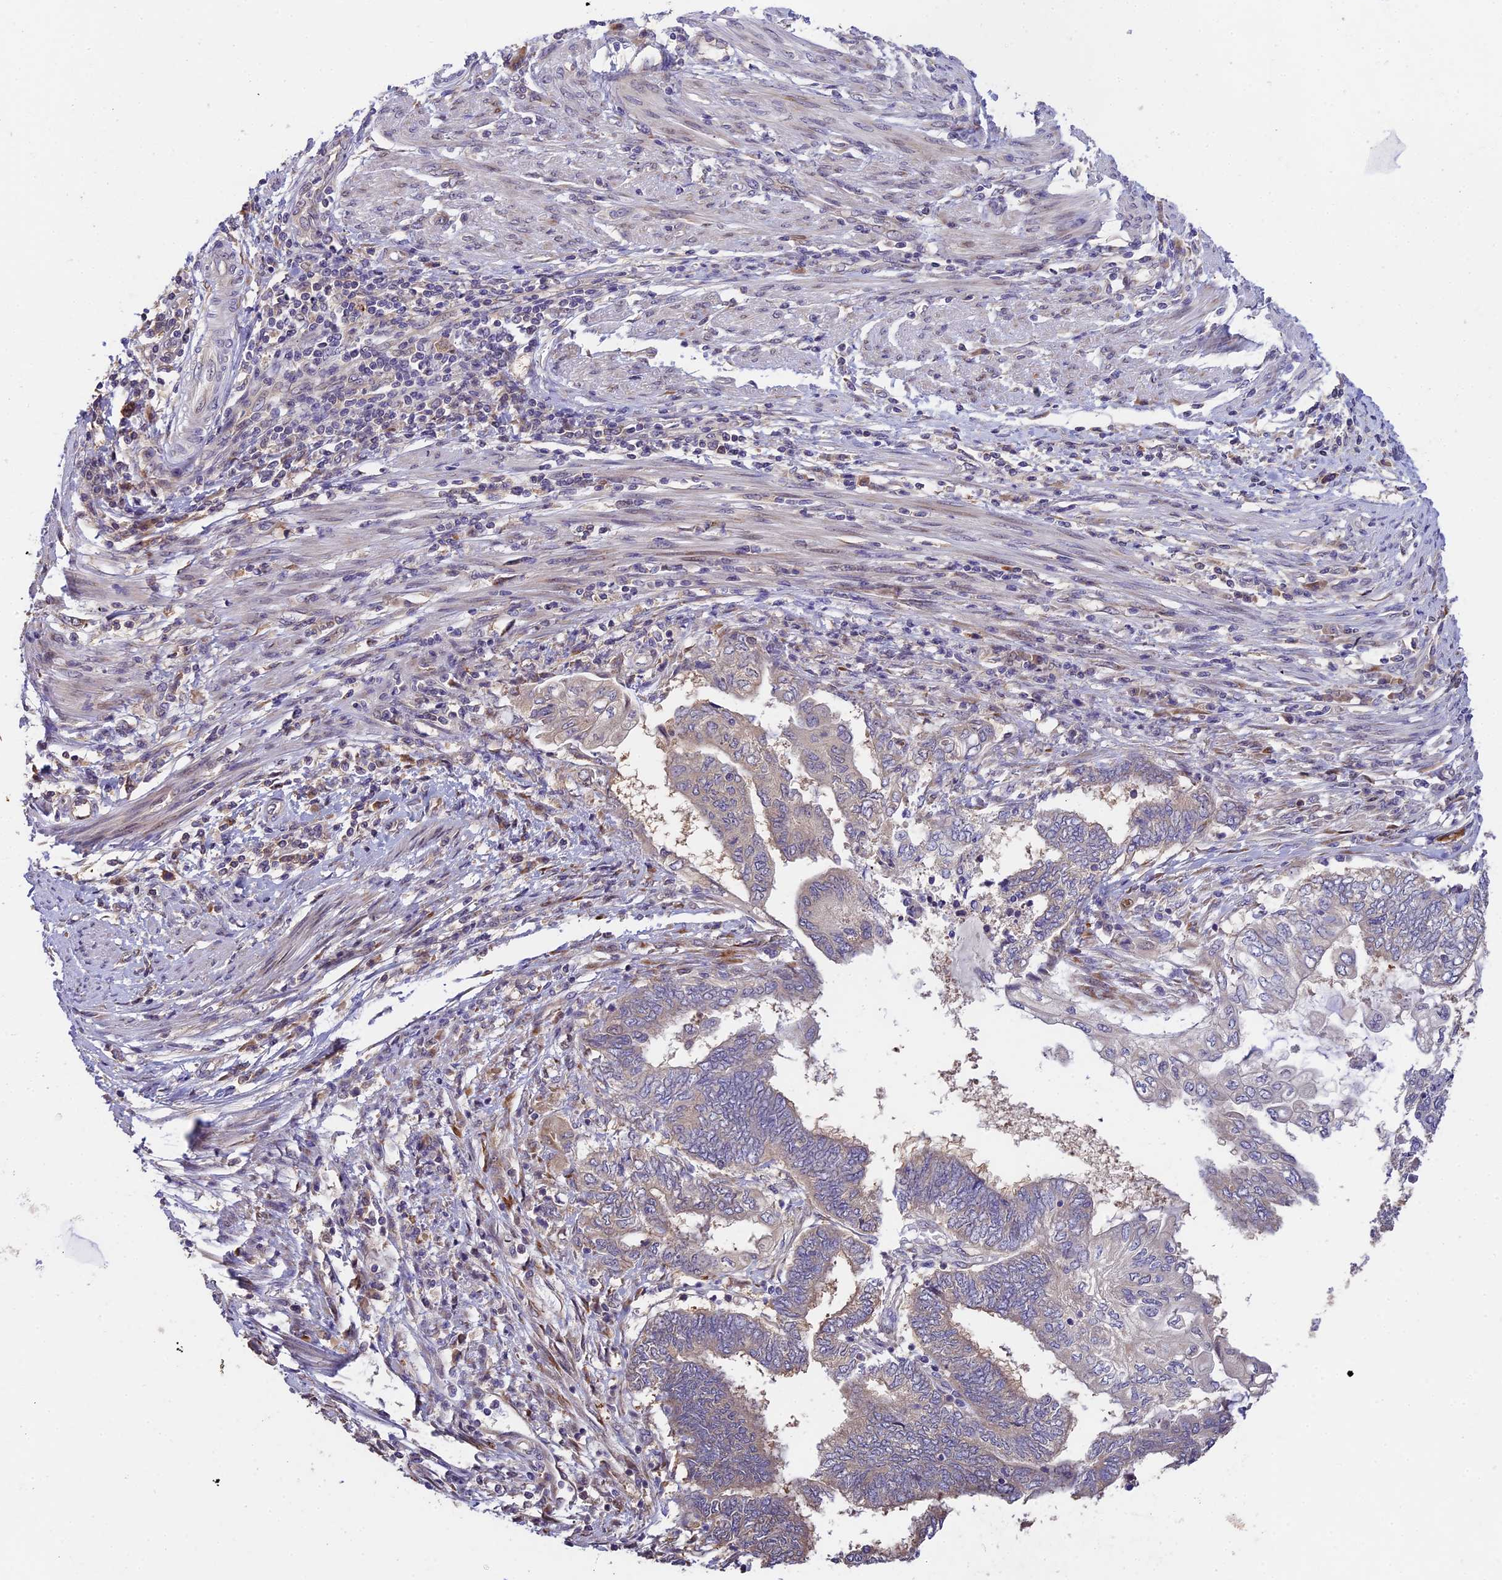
{"staining": {"intensity": "weak", "quantity": "<25%", "location": "cytoplasmic/membranous"}, "tissue": "endometrial cancer", "cell_type": "Tumor cells", "image_type": "cancer", "snomed": [{"axis": "morphology", "description": "Adenocarcinoma, NOS"}, {"axis": "topography", "description": "Uterus"}, {"axis": "topography", "description": "Endometrium"}], "caption": "This is an immunohistochemistry (IHC) image of human endometrial adenocarcinoma. There is no positivity in tumor cells.", "gene": "BSCL2", "patient": {"sex": "female", "age": 70}}